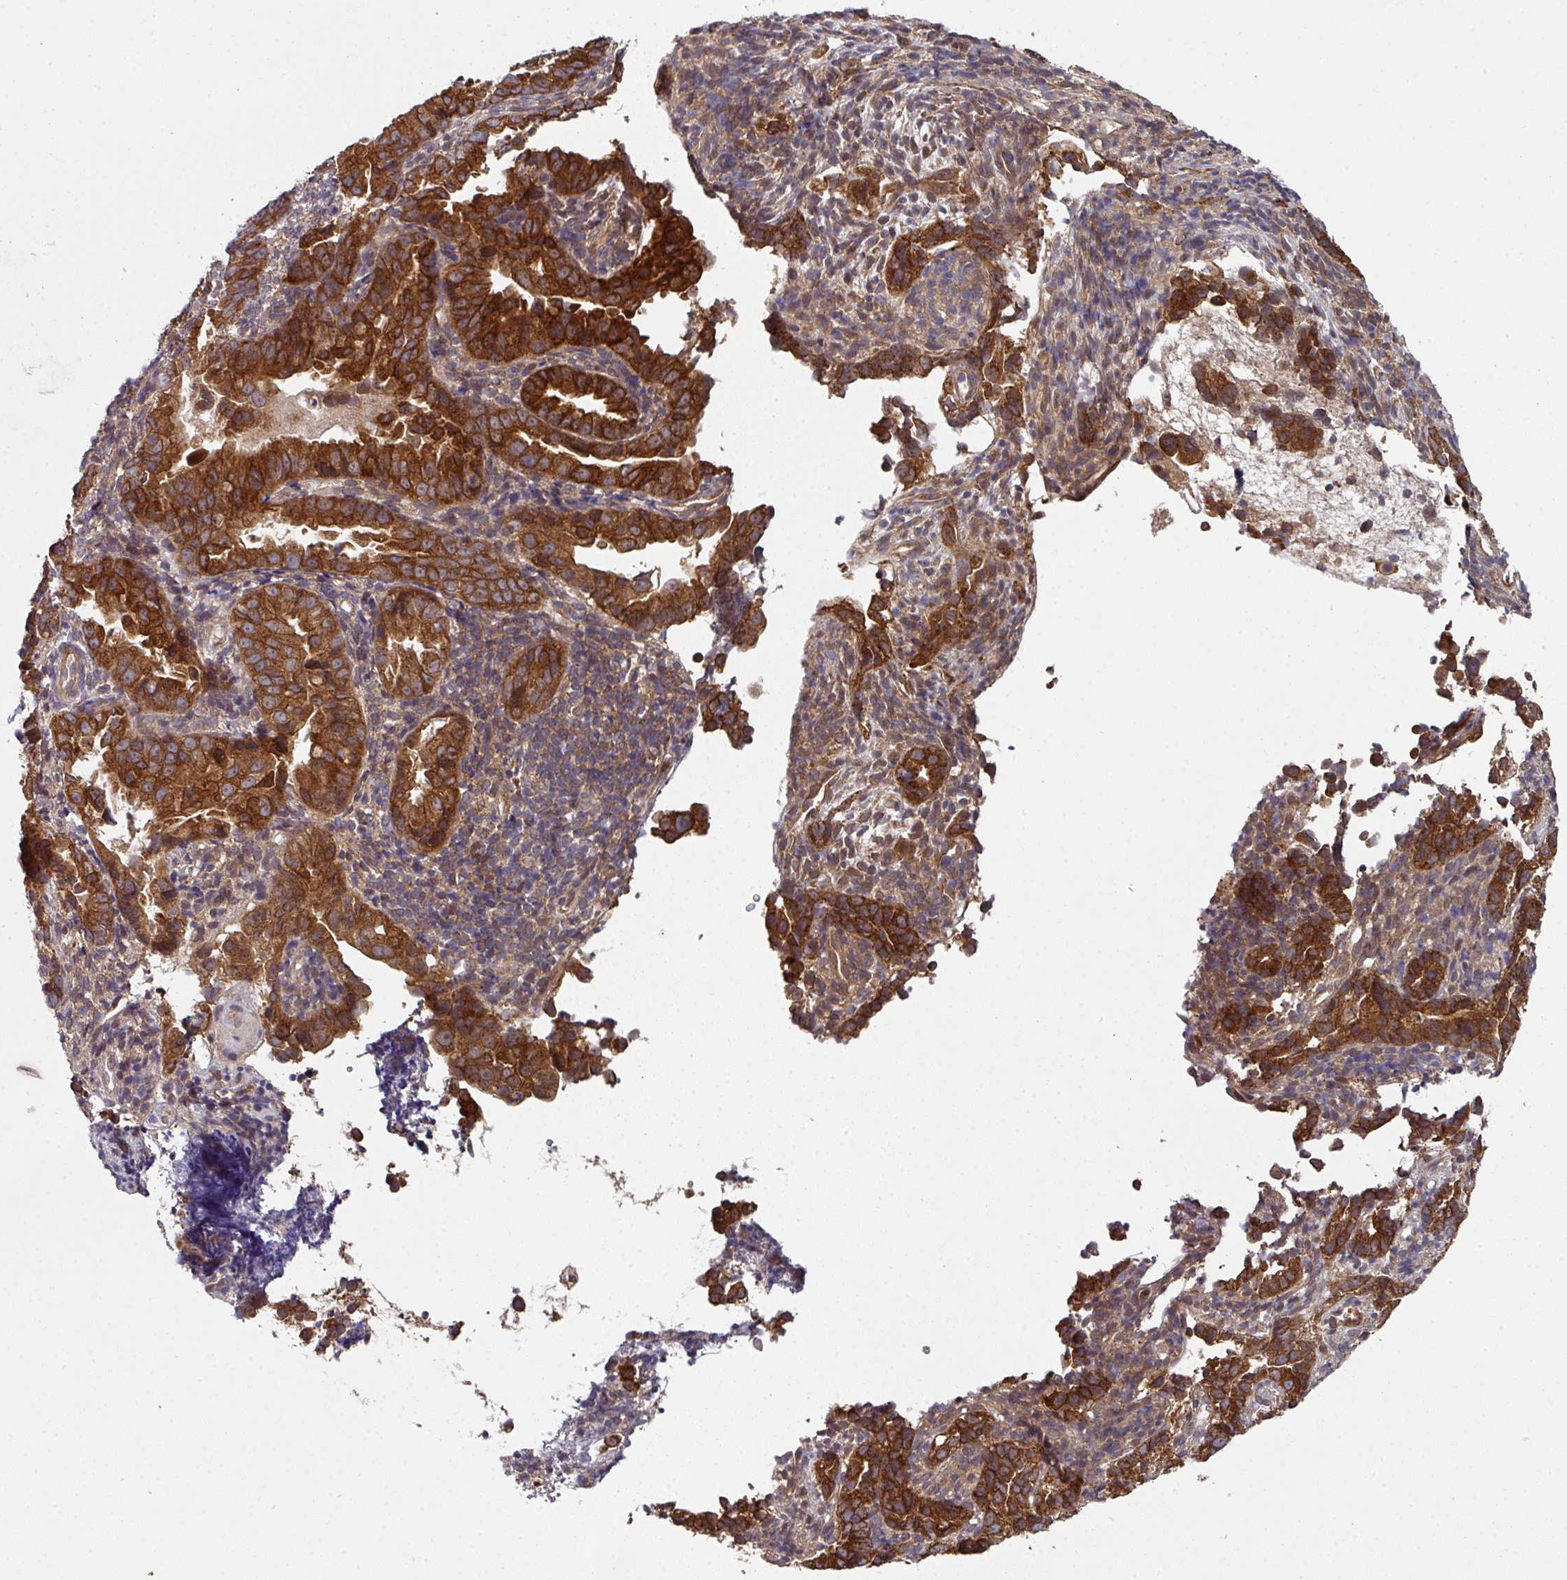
{"staining": {"intensity": "strong", "quantity": ">75%", "location": "cytoplasmic/membranous"}, "tissue": "endometrial cancer", "cell_type": "Tumor cells", "image_type": "cancer", "snomed": [{"axis": "morphology", "description": "Adenocarcinoma, NOS"}, {"axis": "topography", "description": "Endometrium"}], "caption": "Immunohistochemistry (IHC) histopathology image of neoplastic tissue: adenocarcinoma (endometrial) stained using immunohistochemistry (IHC) displays high levels of strong protein expression localized specifically in the cytoplasmic/membranous of tumor cells, appearing as a cytoplasmic/membranous brown color.", "gene": "CAMLG", "patient": {"sex": "female", "age": 57}}